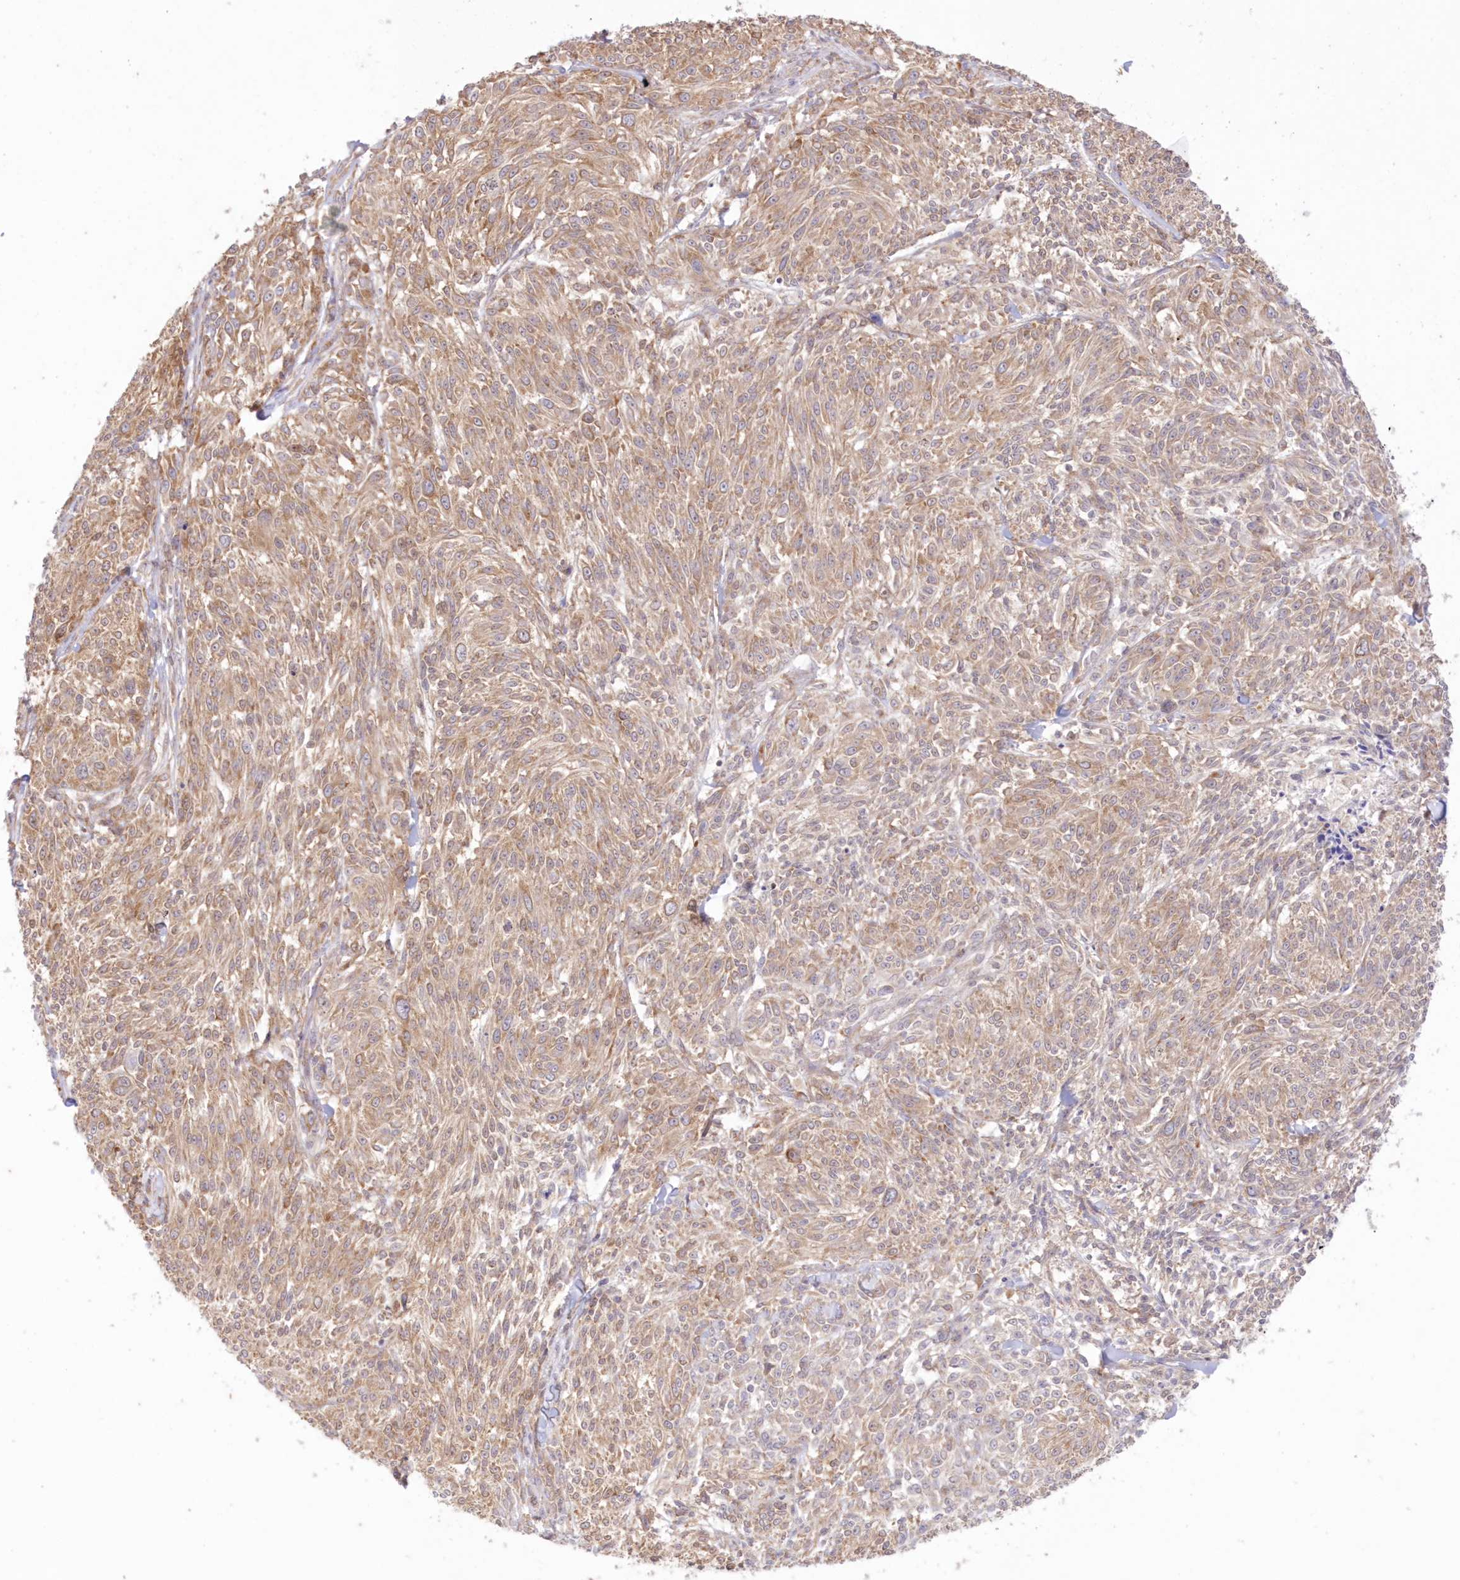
{"staining": {"intensity": "moderate", "quantity": "25%-75%", "location": "cytoplasmic/membranous"}, "tissue": "melanoma", "cell_type": "Tumor cells", "image_type": "cancer", "snomed": [{"axis": "morphology", "description": "Malignant melanoma, NOS"}, {"axis": "topography", "description": "Skin of trunk"}], "caption": "DAB (3,3'-diaminobenzidine) immunohistochemical staining of human malignant melanoma shows moderate cytoplasmic/membranous protein staining in approximately 25%-75% of tumor cells.", "gene": "RNPEP", "patient": {"sex": "male", "age": 71}}